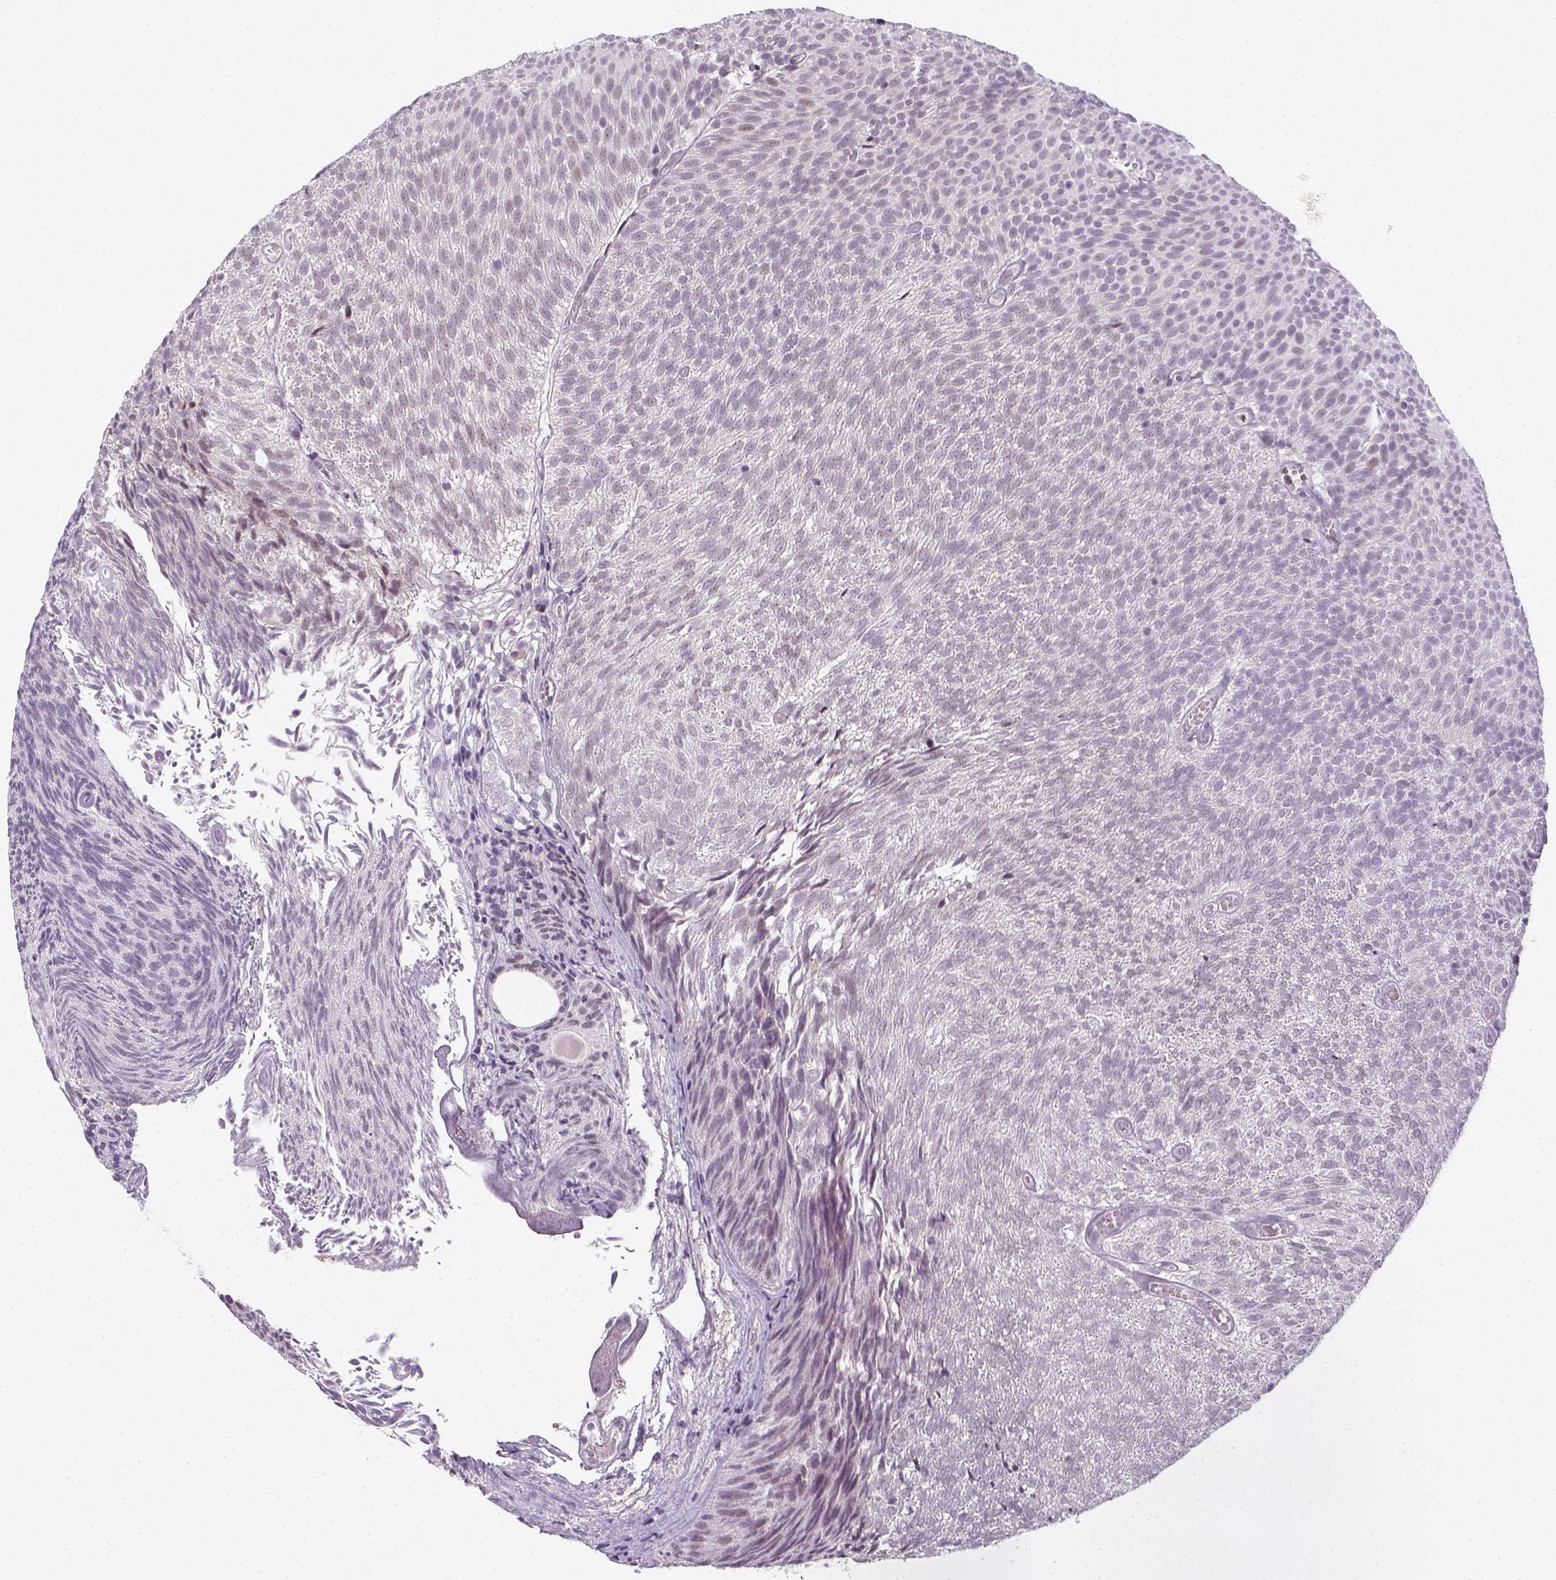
{"staining": {"intensity": "negative", "quantity": "none", "location": "none"}, "tissue": "urothelial cancer", "cell_type": "Tumor cells", "image_type": "cancer", "snomed": [{"axis": "morphology", "description": "Urothelial carcinoma, Low grade"}, {"axis": "topography", "description": "Urinary bladder"}], "caption": "Urothelial cancer was stained to show a protein in brown. There is no significant expression in tumor cells.", "gene": "MAGEB3", "patient": {"sex": "male", "age": 77}}